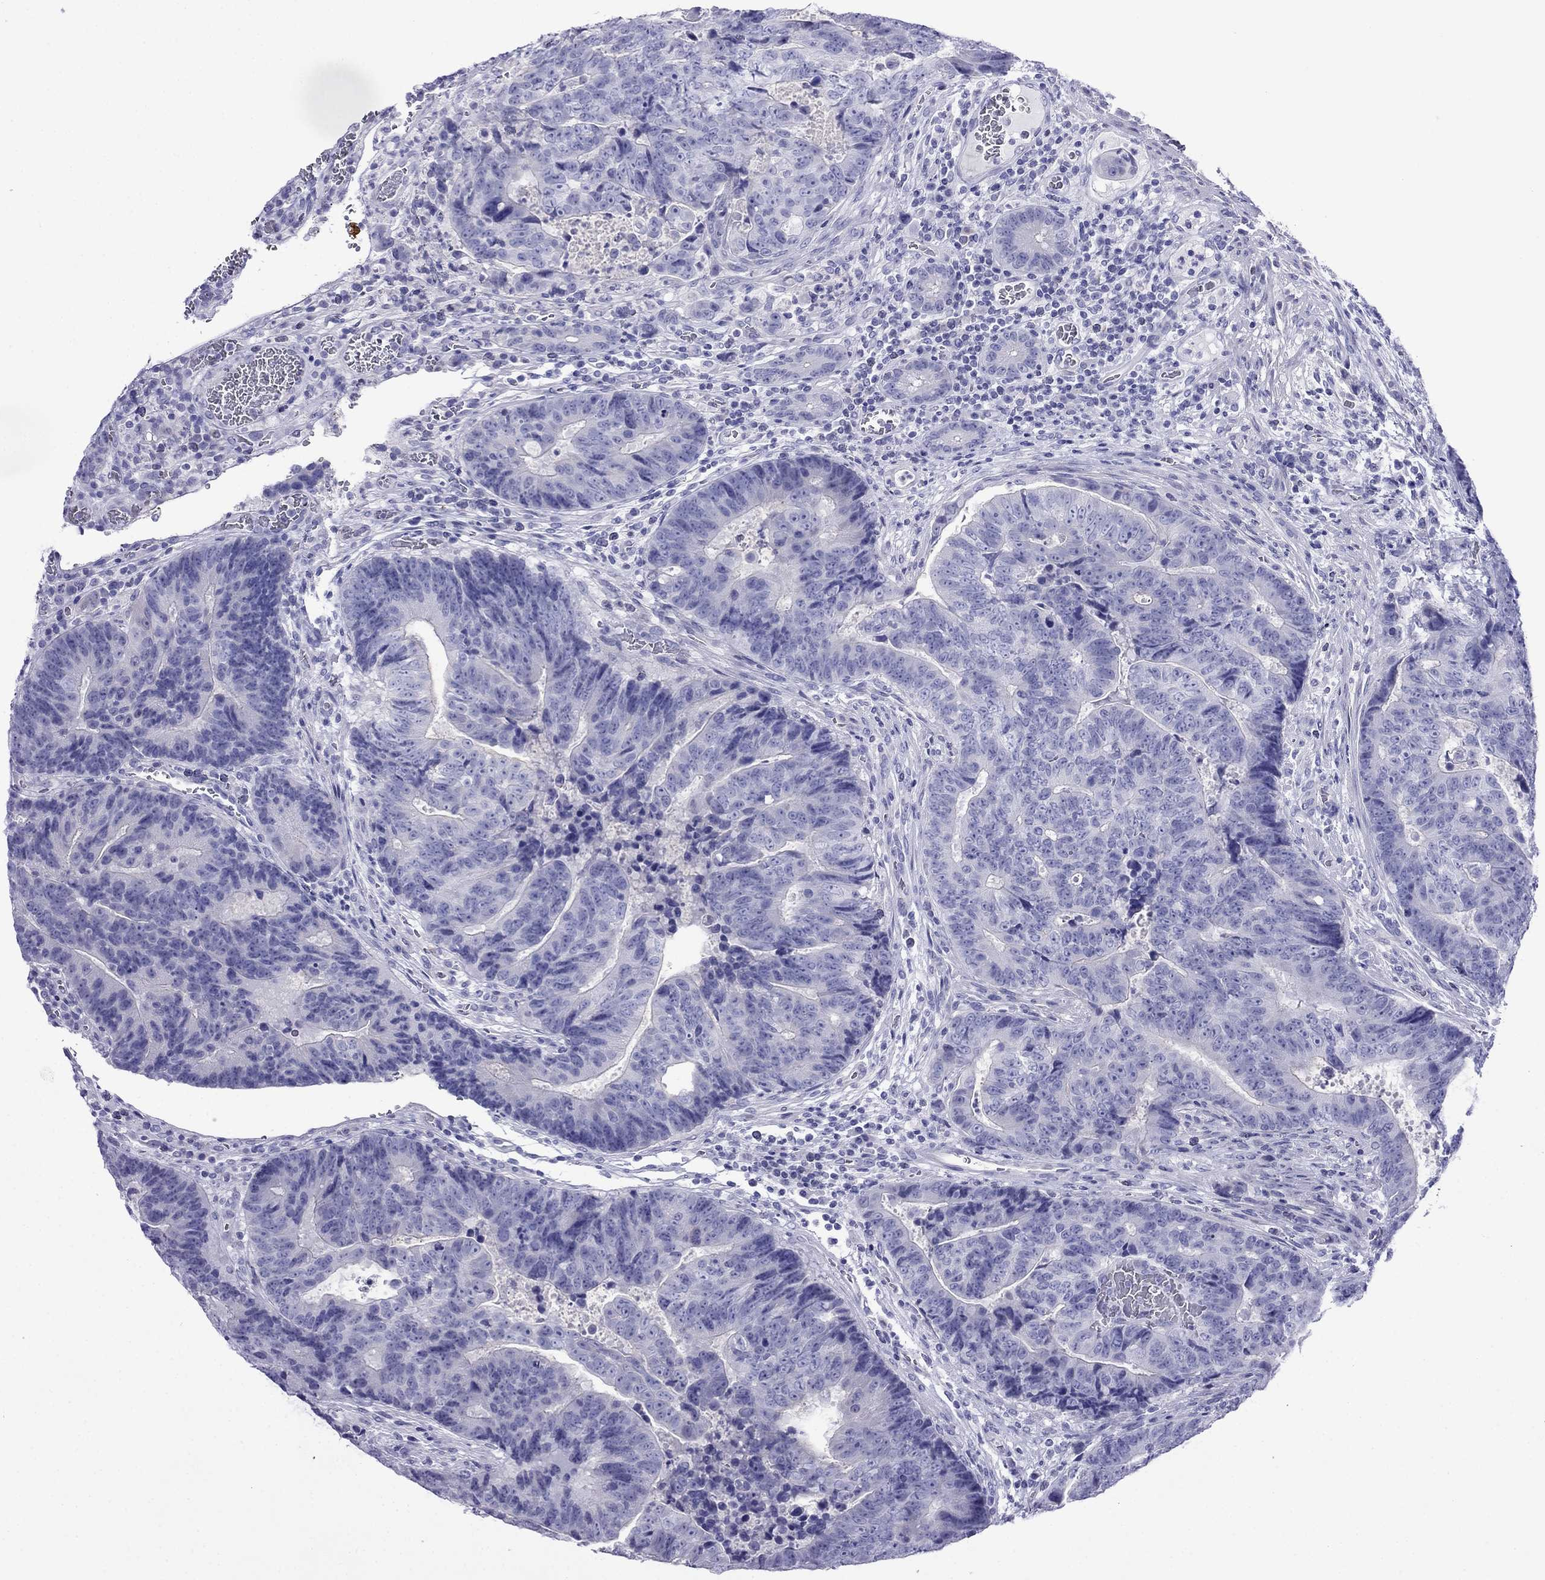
{"staining": {"intensity": "negative", "quantity": "none", "location": "none"}, "tissue": "colorectal cancer", "cell_type": "Tumor cells", "image_type": "cancer", "snomed": [{"axis": "morphology", "description": "Adenocarcinoma, NOS"}, {"axis": "topography", "description": "Colon"}], "caption": "A high-resolution image shows immunohistochemistry (IHC) staining of colorectal adenocarcinoma, which displays no significant positivity in tumor cells.", "gene": "PCDHA6", "patient": {"sex": "female", "age": 48}}